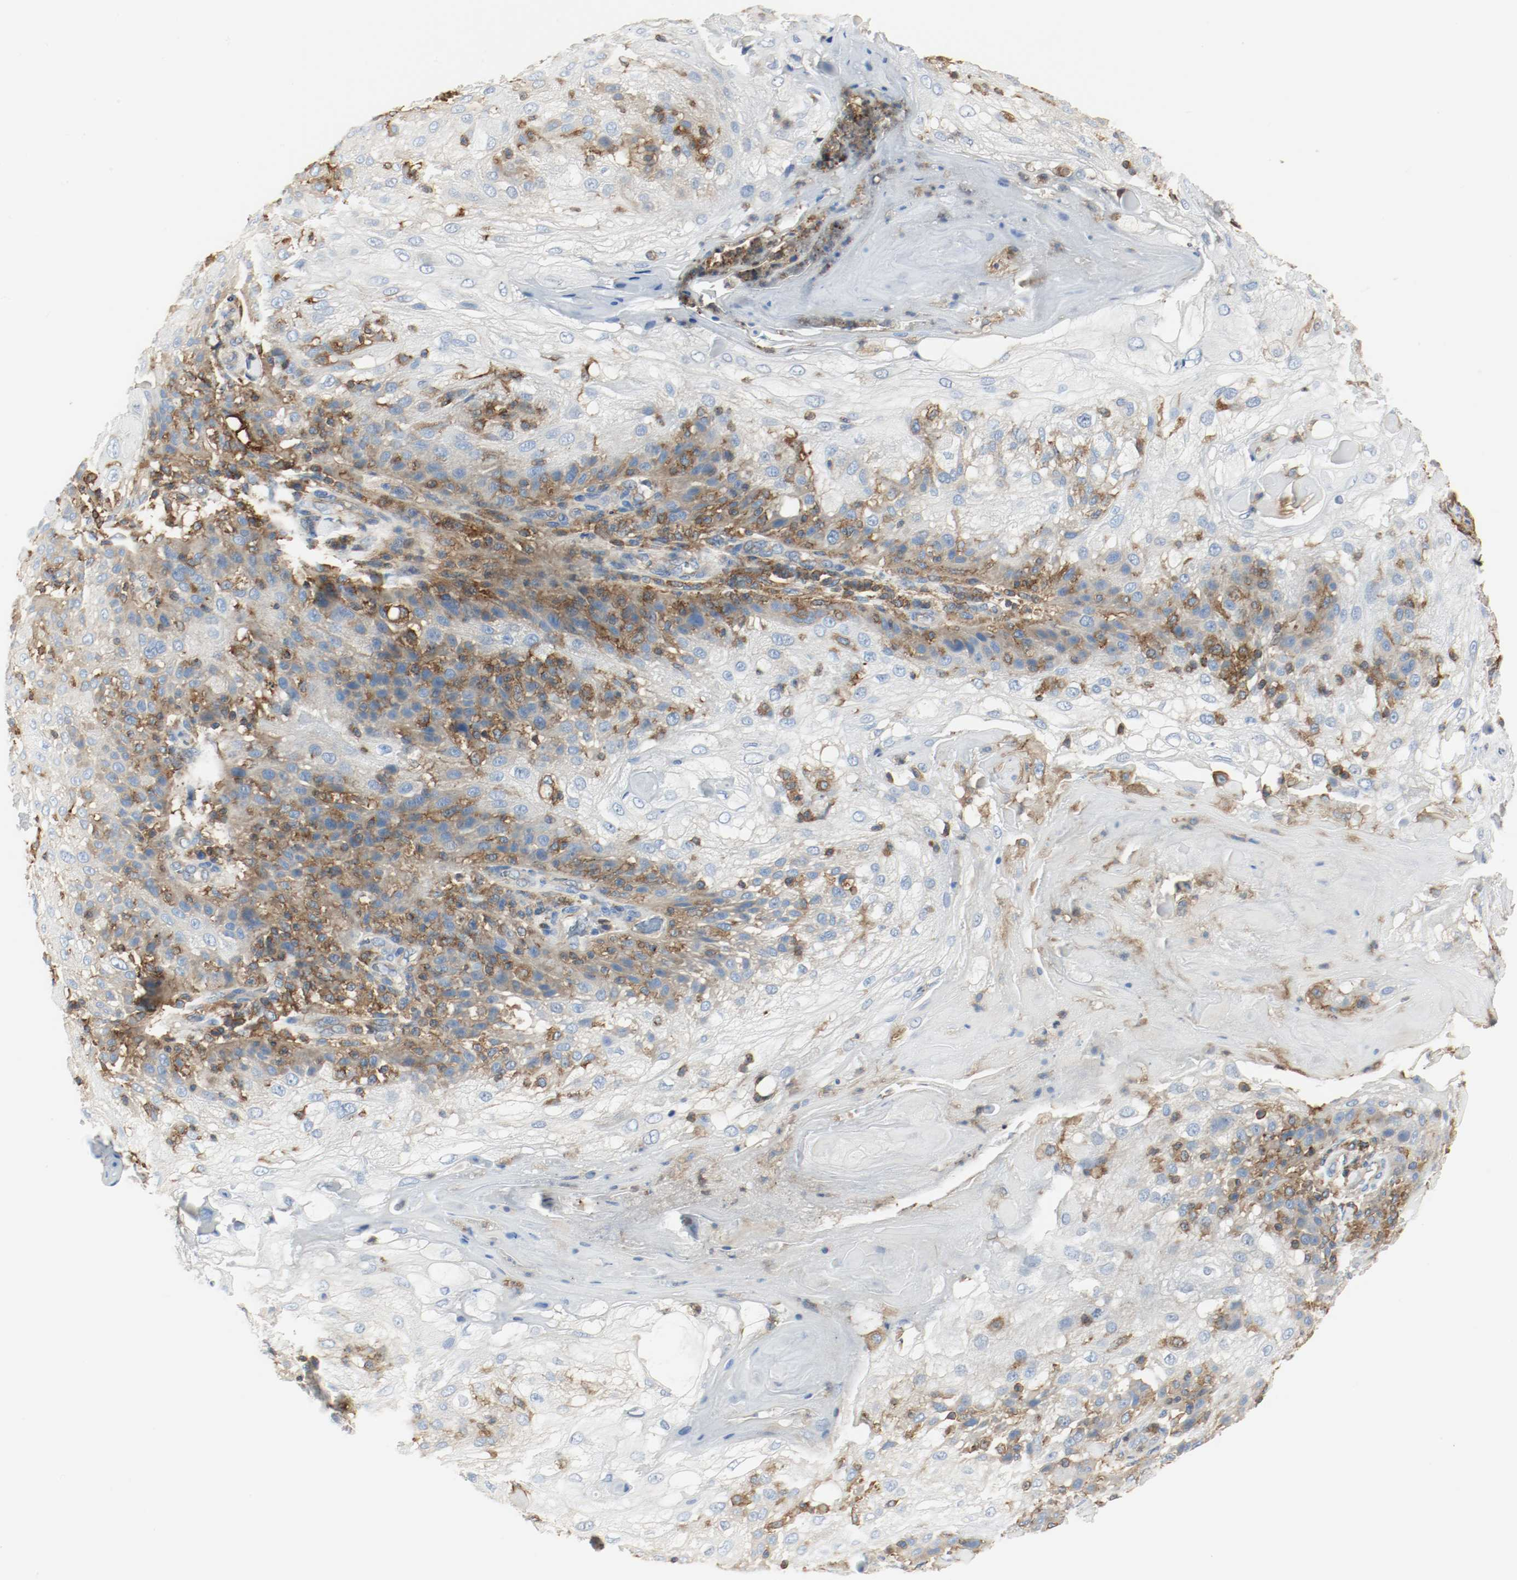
{"staining": {"intensity": "weak", "quantity": "25%-75%", "location": "cytoplasmic/membranous"}, "tissue": "skin cancer", "cell_type": "Tumor cells", "image_type": "cancer", "snomed": [{"axis": "morphology", "description": "Normal tissue, NOS"}, {"axis": "morphology", "description": "Squamous cell carcinoma, NOS"}, {"axis": "topography", "description": "Skin"}], "caption": "A photomicrograph of human skin cancer stained for a protein reveals weak cytoplasmic/membranous brown staining in tumor cells.", "gene": "ARPC1B", "patient": {"sex": "female", "age": 83}}